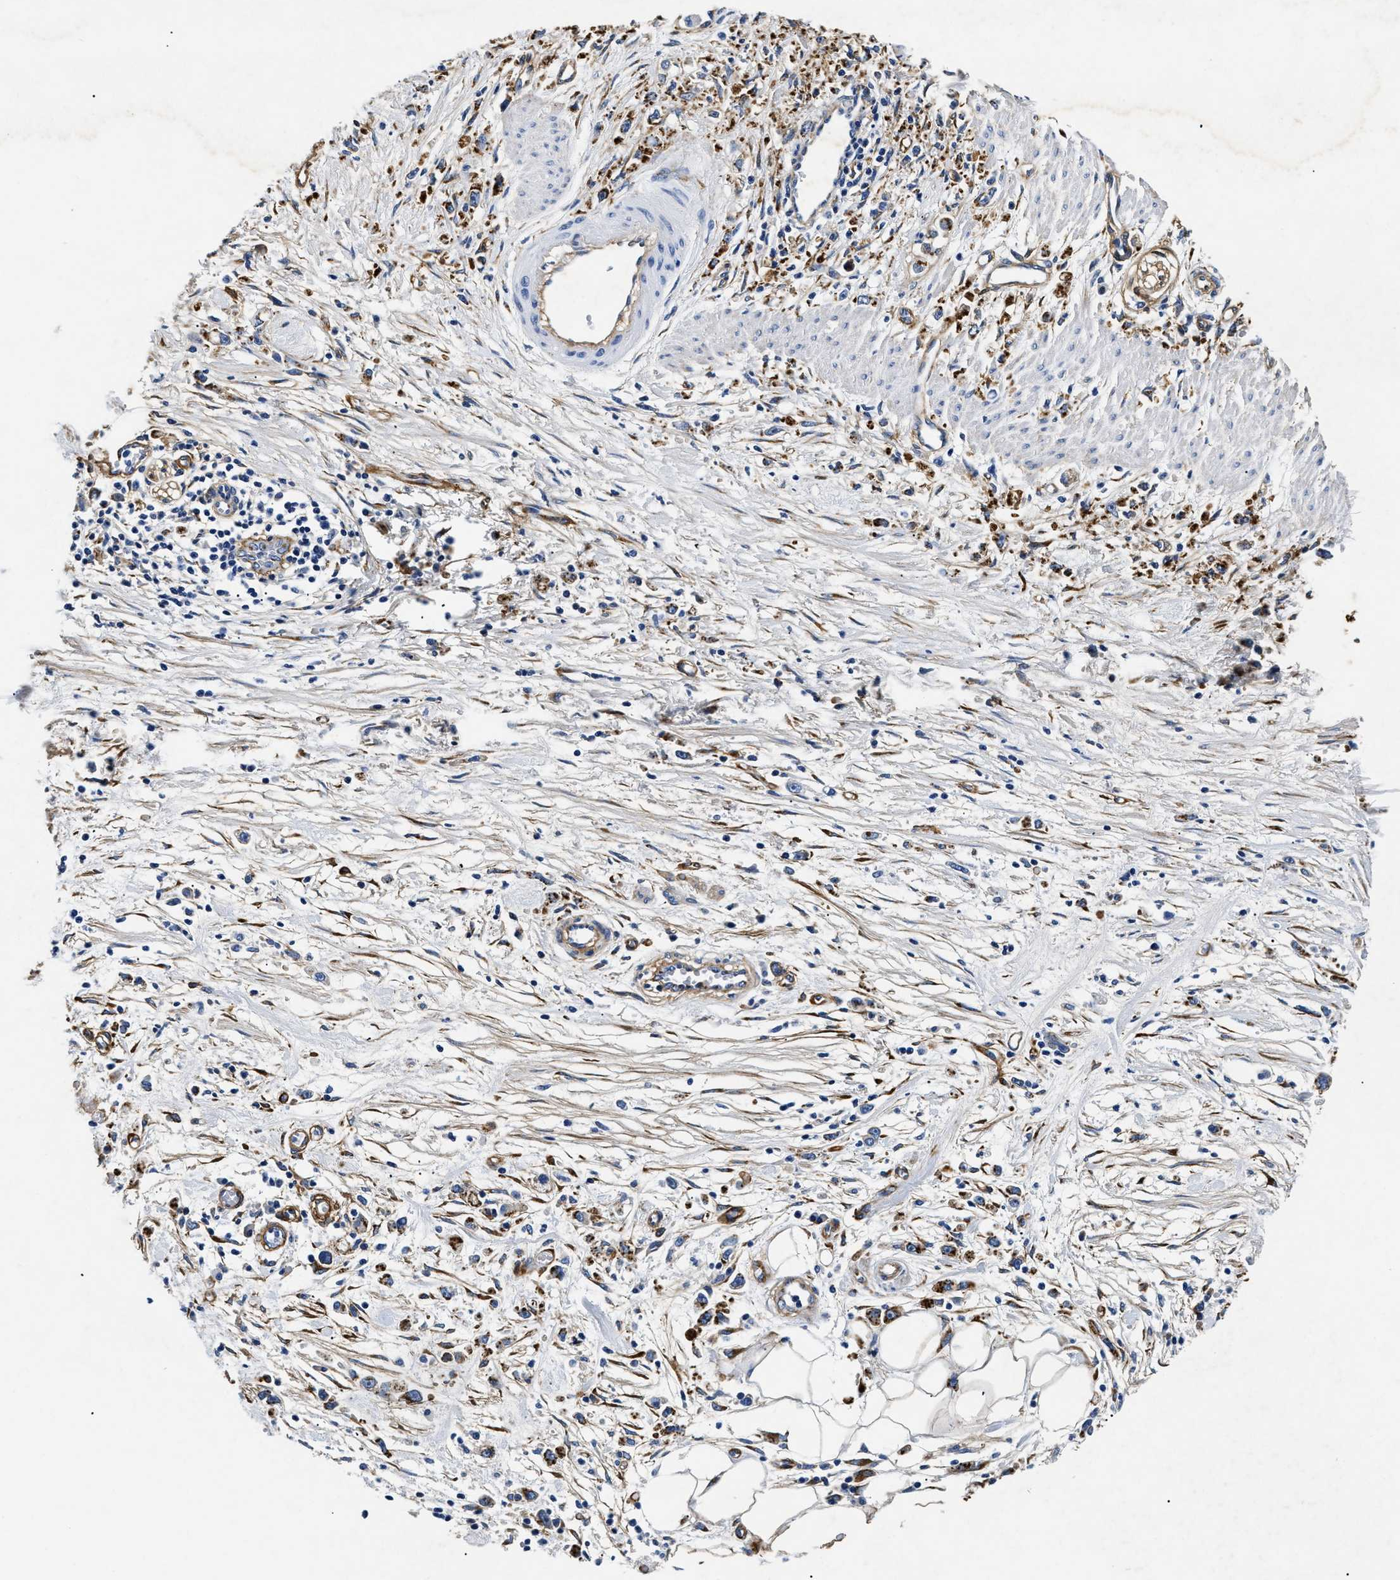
{"staining": {"intensity": "strong", "quantity": ">75%", "location": "cytoplasmic/membranous"}, "tissue": "stomach cancer", "cell_type": "Tumor cells", "image_type": "cancer", "snomed": [{"axis": "morphology", "description": "Adenocarcinoma, NOS"}, {"axis": "topography", "description": "Stomach"}], "caption": "About >75% of tumor cells in stomach cancer (adenocarcinoma) display strong cytoplasmic/membranous protein staining as visualized by brown immunohistochemical staining.", "gene": "LAMA3", "patient": {"sex": "female", "age": 59}}